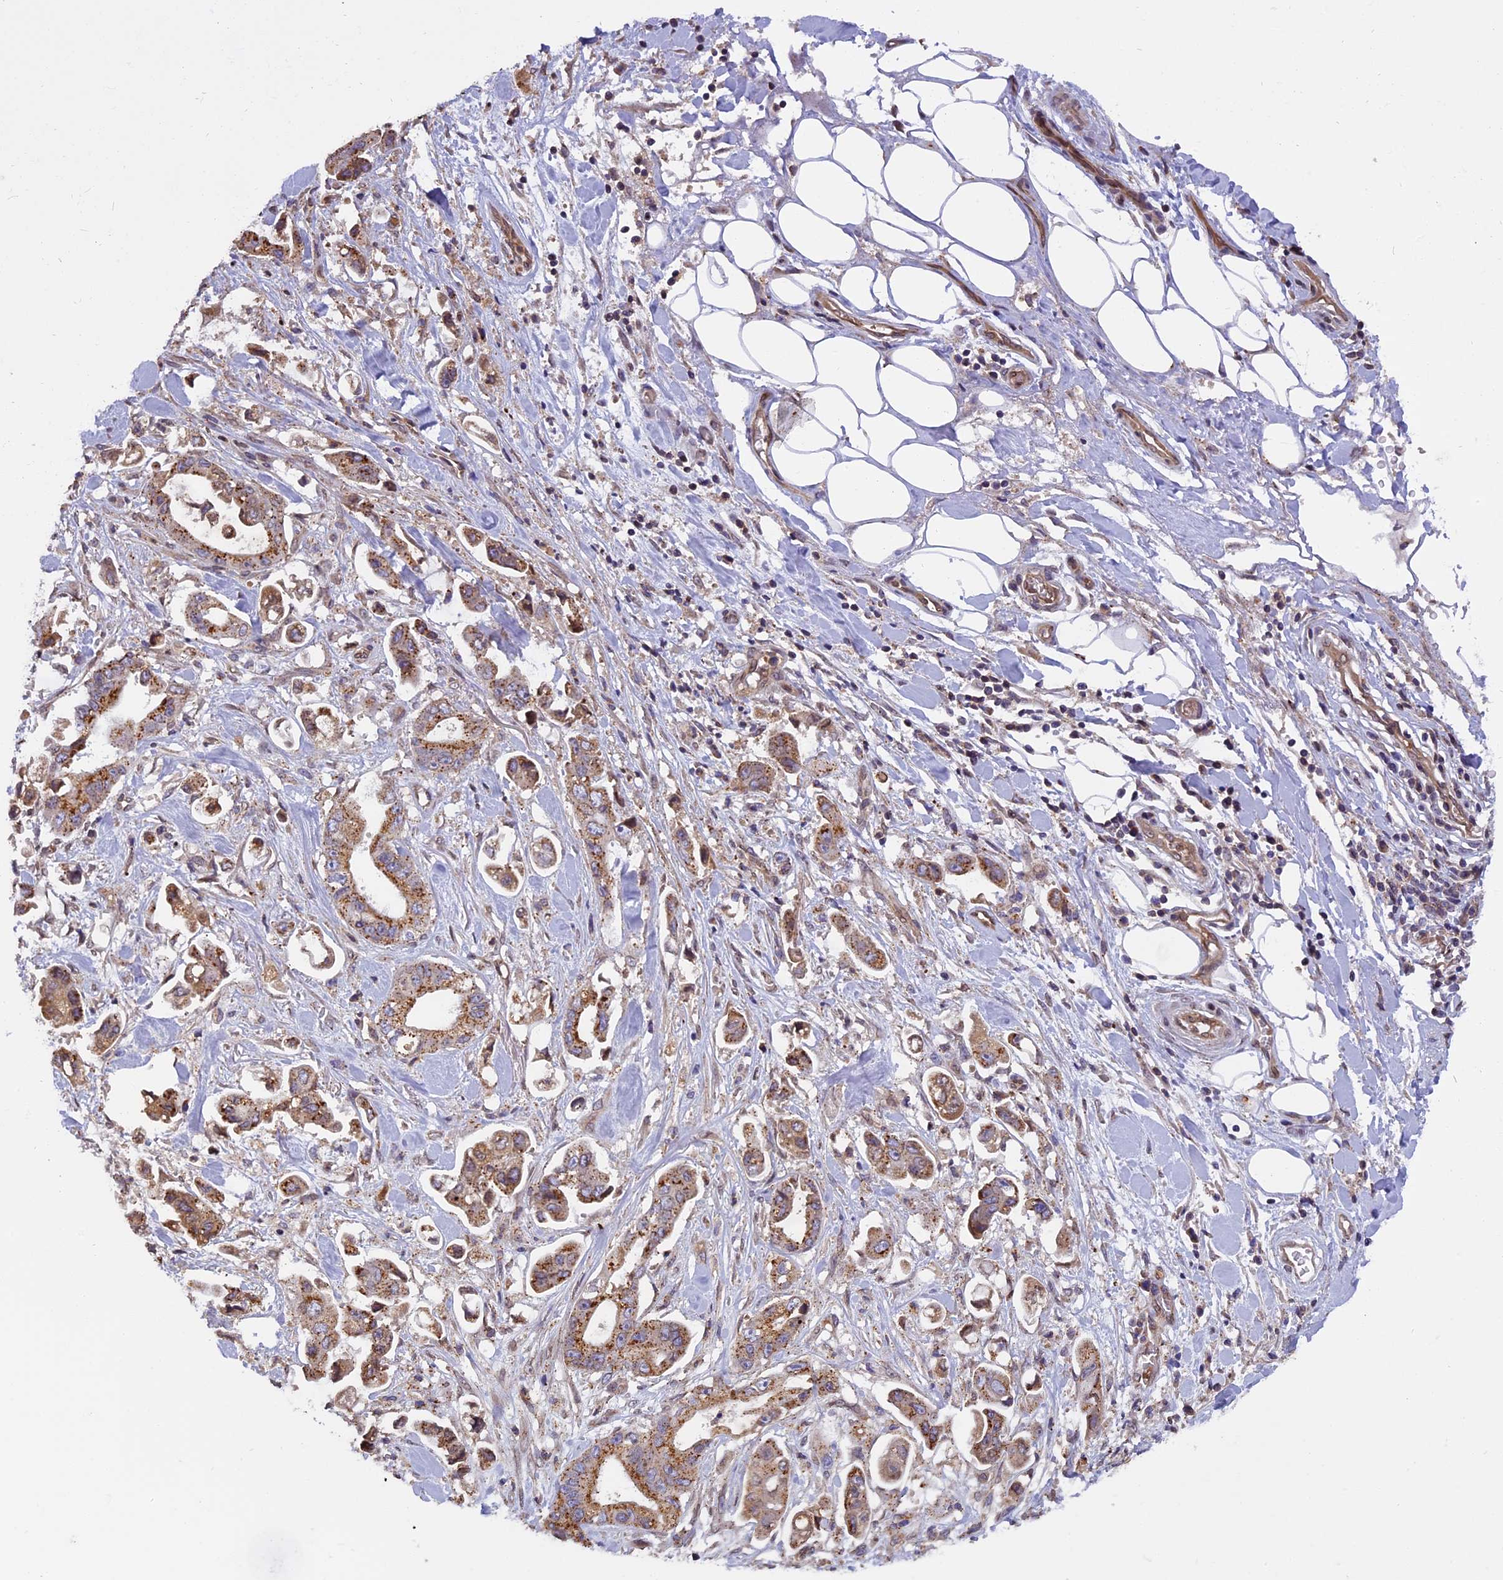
{"staining": {"intensity": "moderate", "quantity": ">75%", "location": "cytoplasmic/membranous"}, "tissue": "stomach cancer", "cell_type": "Tumor cells", "image_type": "cancer", "snomed": [{"axis": "morphology", "description": "Adenocarcinoma, NOS"}, {"axis": "topography", "description": "Stomach"}], "caption": "Brown immunohistochemical staining in adenocarcinoma (stomach) reveals moderate cytoplasmic/membranous expression in approximately >75% of tumor cells.", "gene": "CHMP2A", "patient": {"sex": "male", "age": 62}}